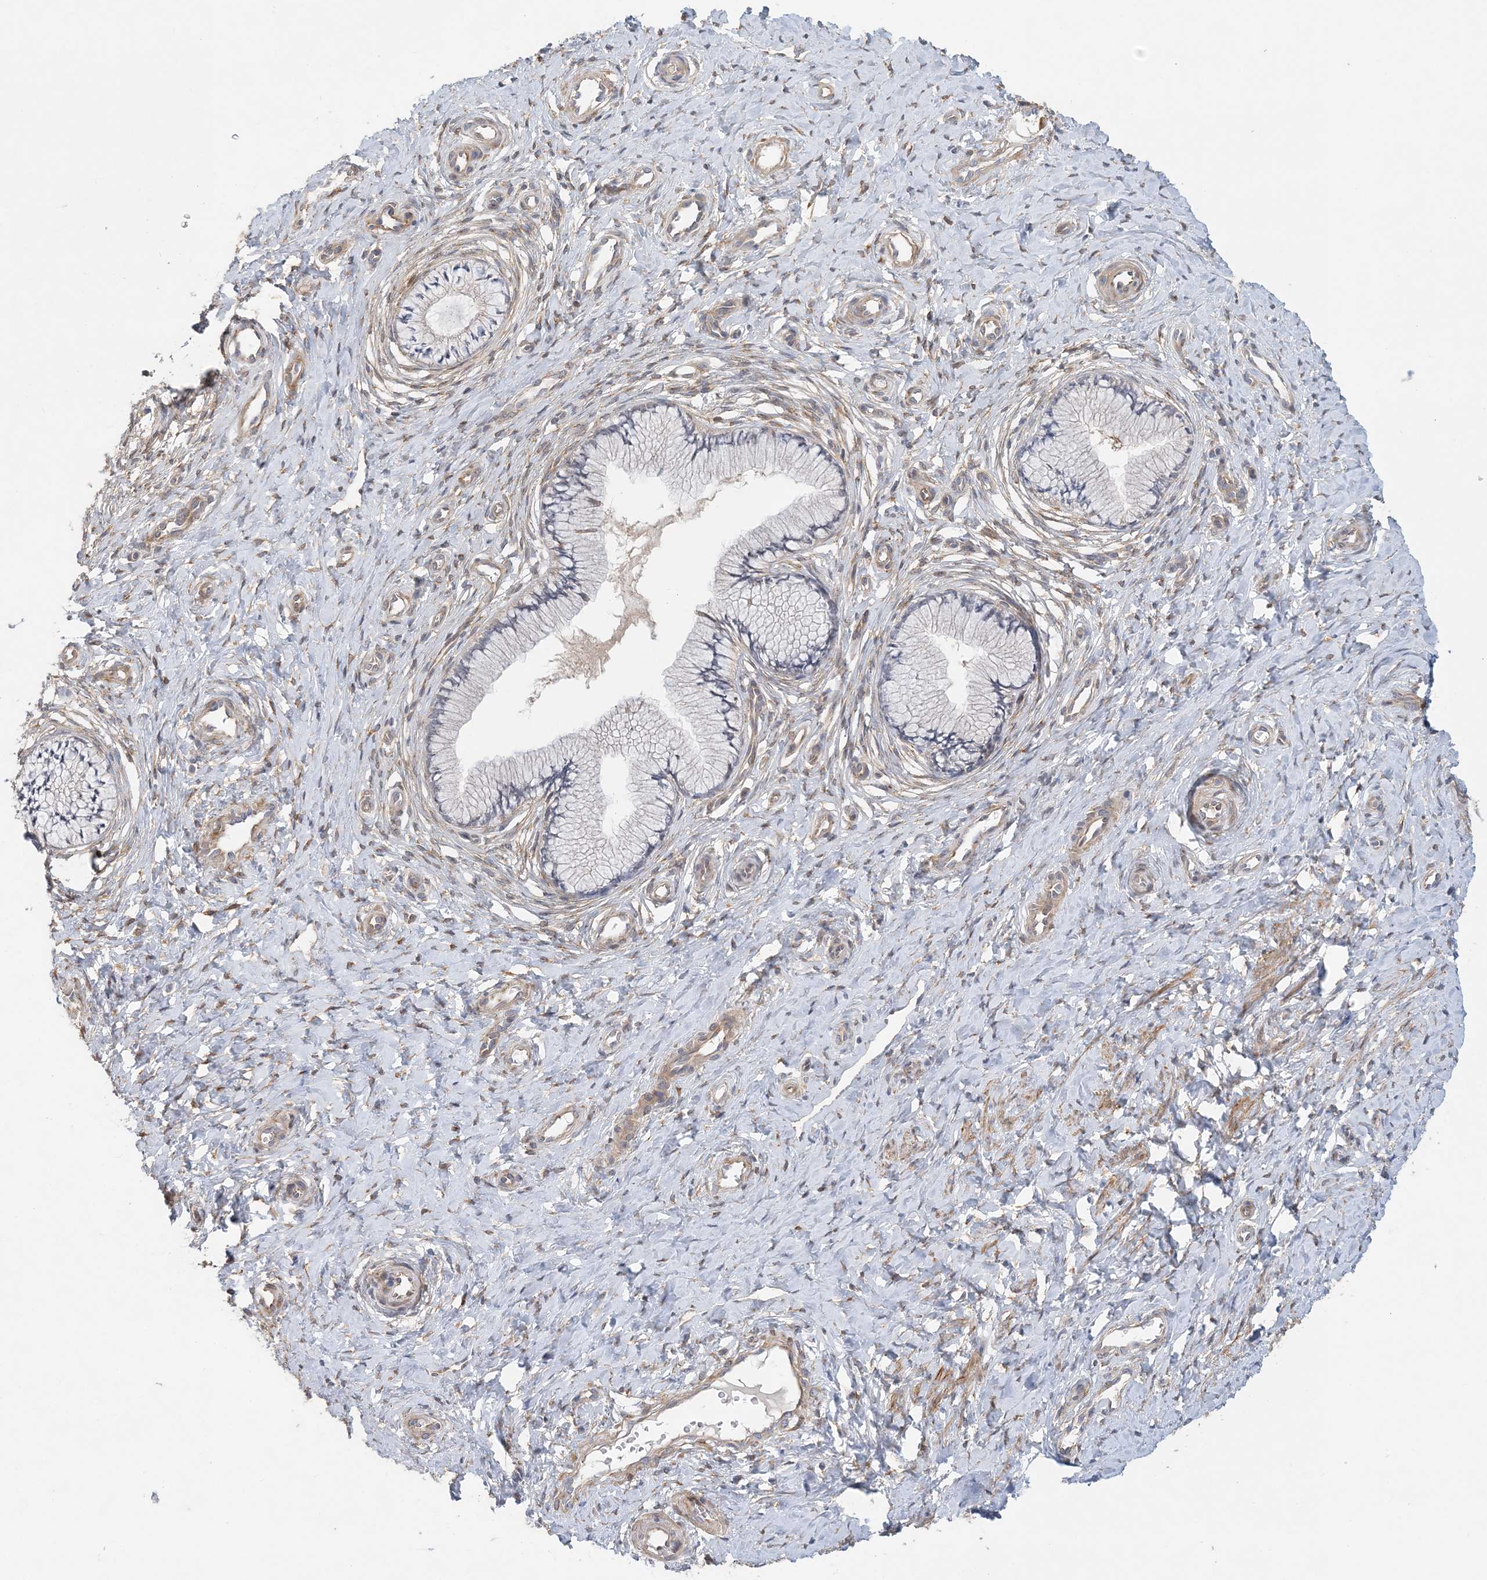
{"staining": {"intensity": "negative", "quantity": "none", "location": "none"}, "tissue": "cervix", "cell_type": "Glandular cells", "image_type": "normal", "snomed": [{"axis": "morphology", "description": "Normal tissue, NOS"}, {"axis": "topography", "description": "Cervix"}], "caption": "Immunohistochemical staining of benign human cervix demonstrates no significant expression in glandular cells. (Stains: DAB (3,3'-diaminobenzidine) immunohistochemistry (IHC) with hematoxylin counter stain, Microscopy: brightfield microscopy at high magnification).", "gene": "MAP4K5", "patient": {"sex": "female", "age": 36}}